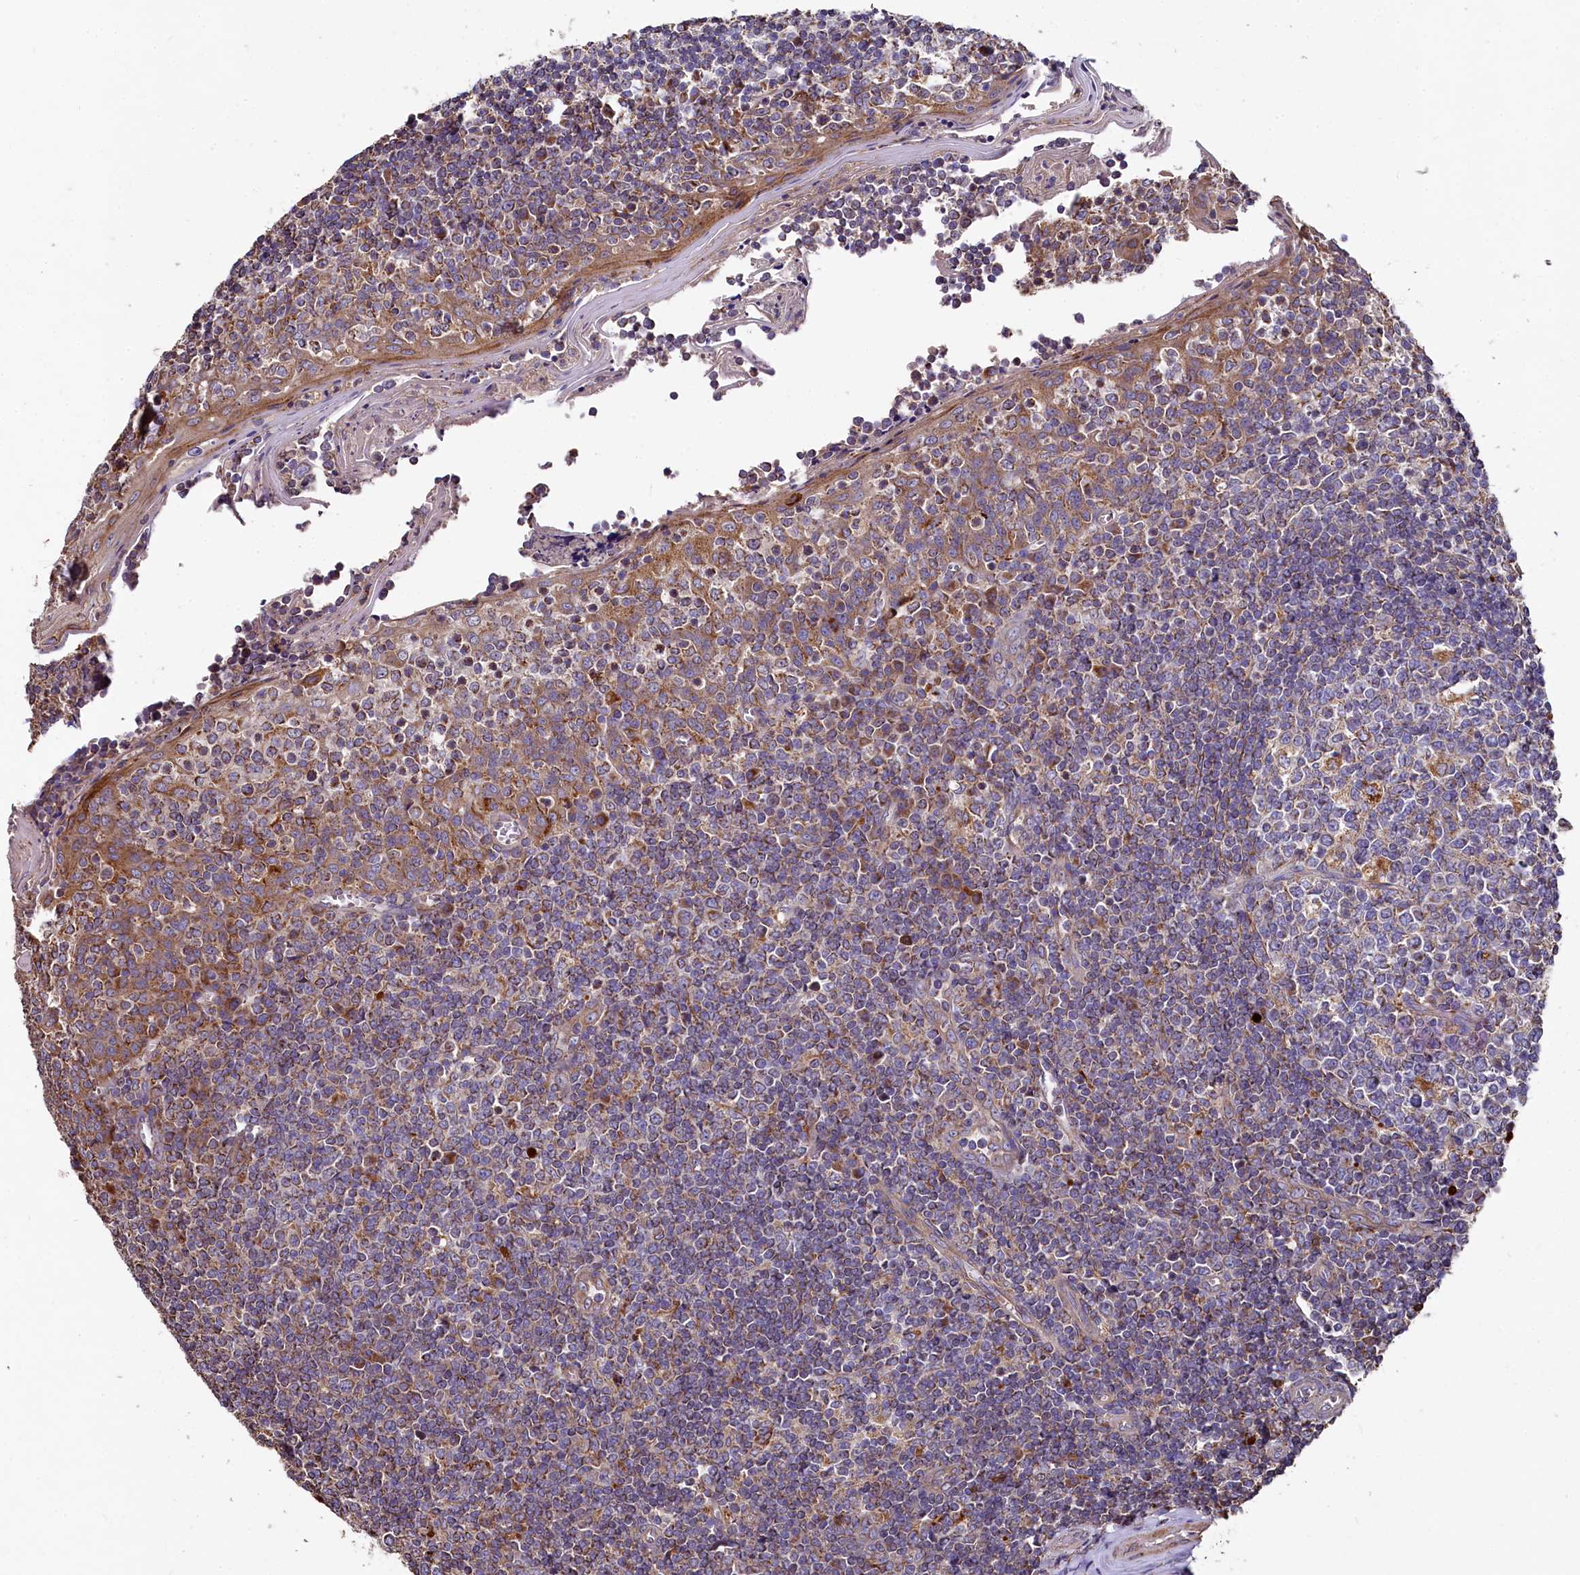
{"staining": {"intensity": "moderate", "quantity": "<25%", "location": "cytoplasmic/membranous"}, "tissue": "tonsil", "cell_type": "Germinal center cells", "image_type": "normal", "snomed": [{"axis": "morphology", "description": "Normal tissue, NOS"}, {"axis": "topography", "description": "Tonsil"}], "caption": "Immunohistochemical staining of benign human tonsil demonstrates moderate cytoplasmic/membranous protein expression in about <25% of germinal center cells. Using DAB (3,3'-diaminobenzidine) (brown) and hematoxylin (blue) stains, captured at high magnification using brightfield microscopy.", "gene": "SPRYD3", "patient": {"sex": "female", "age": 19}}